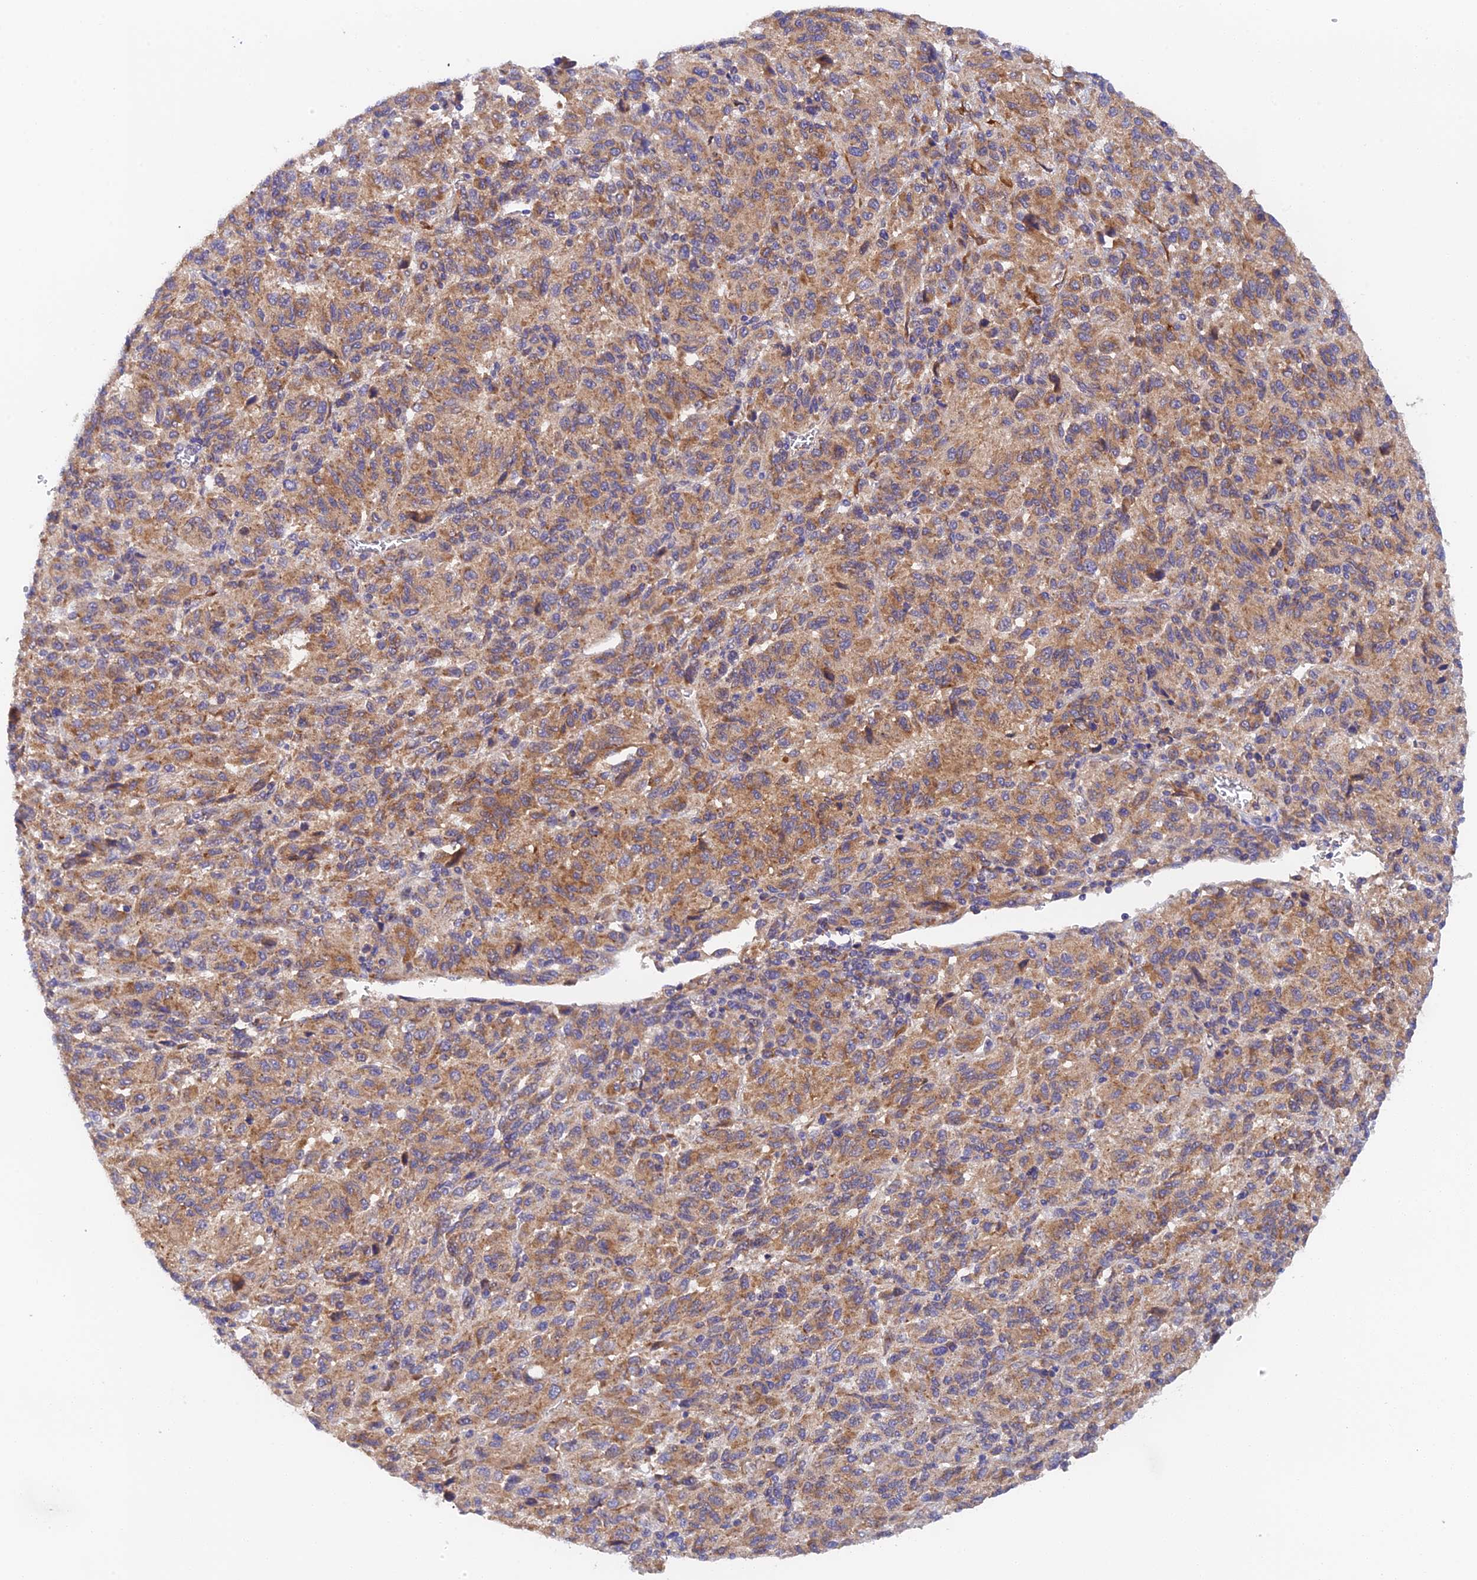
{"staining": {"intensity": "moderate", "quantity": ">75%", "location": "cytoplasmic/membranous"}, "tissue": "melanoma", "cell_type": "Tumor cells", "image_type": "cancer", "snomed": [{"axis": "morphology", "description": "Malignant melanoma, Metastatic site"}, {"axis": "topography", "description": "Lung"}], "caption": "Melanoma tissue exhibits moderate cytoplasmic/membranous expression in approximately >75% of tumor cells", "gene": "RANBP6", "patient": {"sex": "male", "age": 64}}